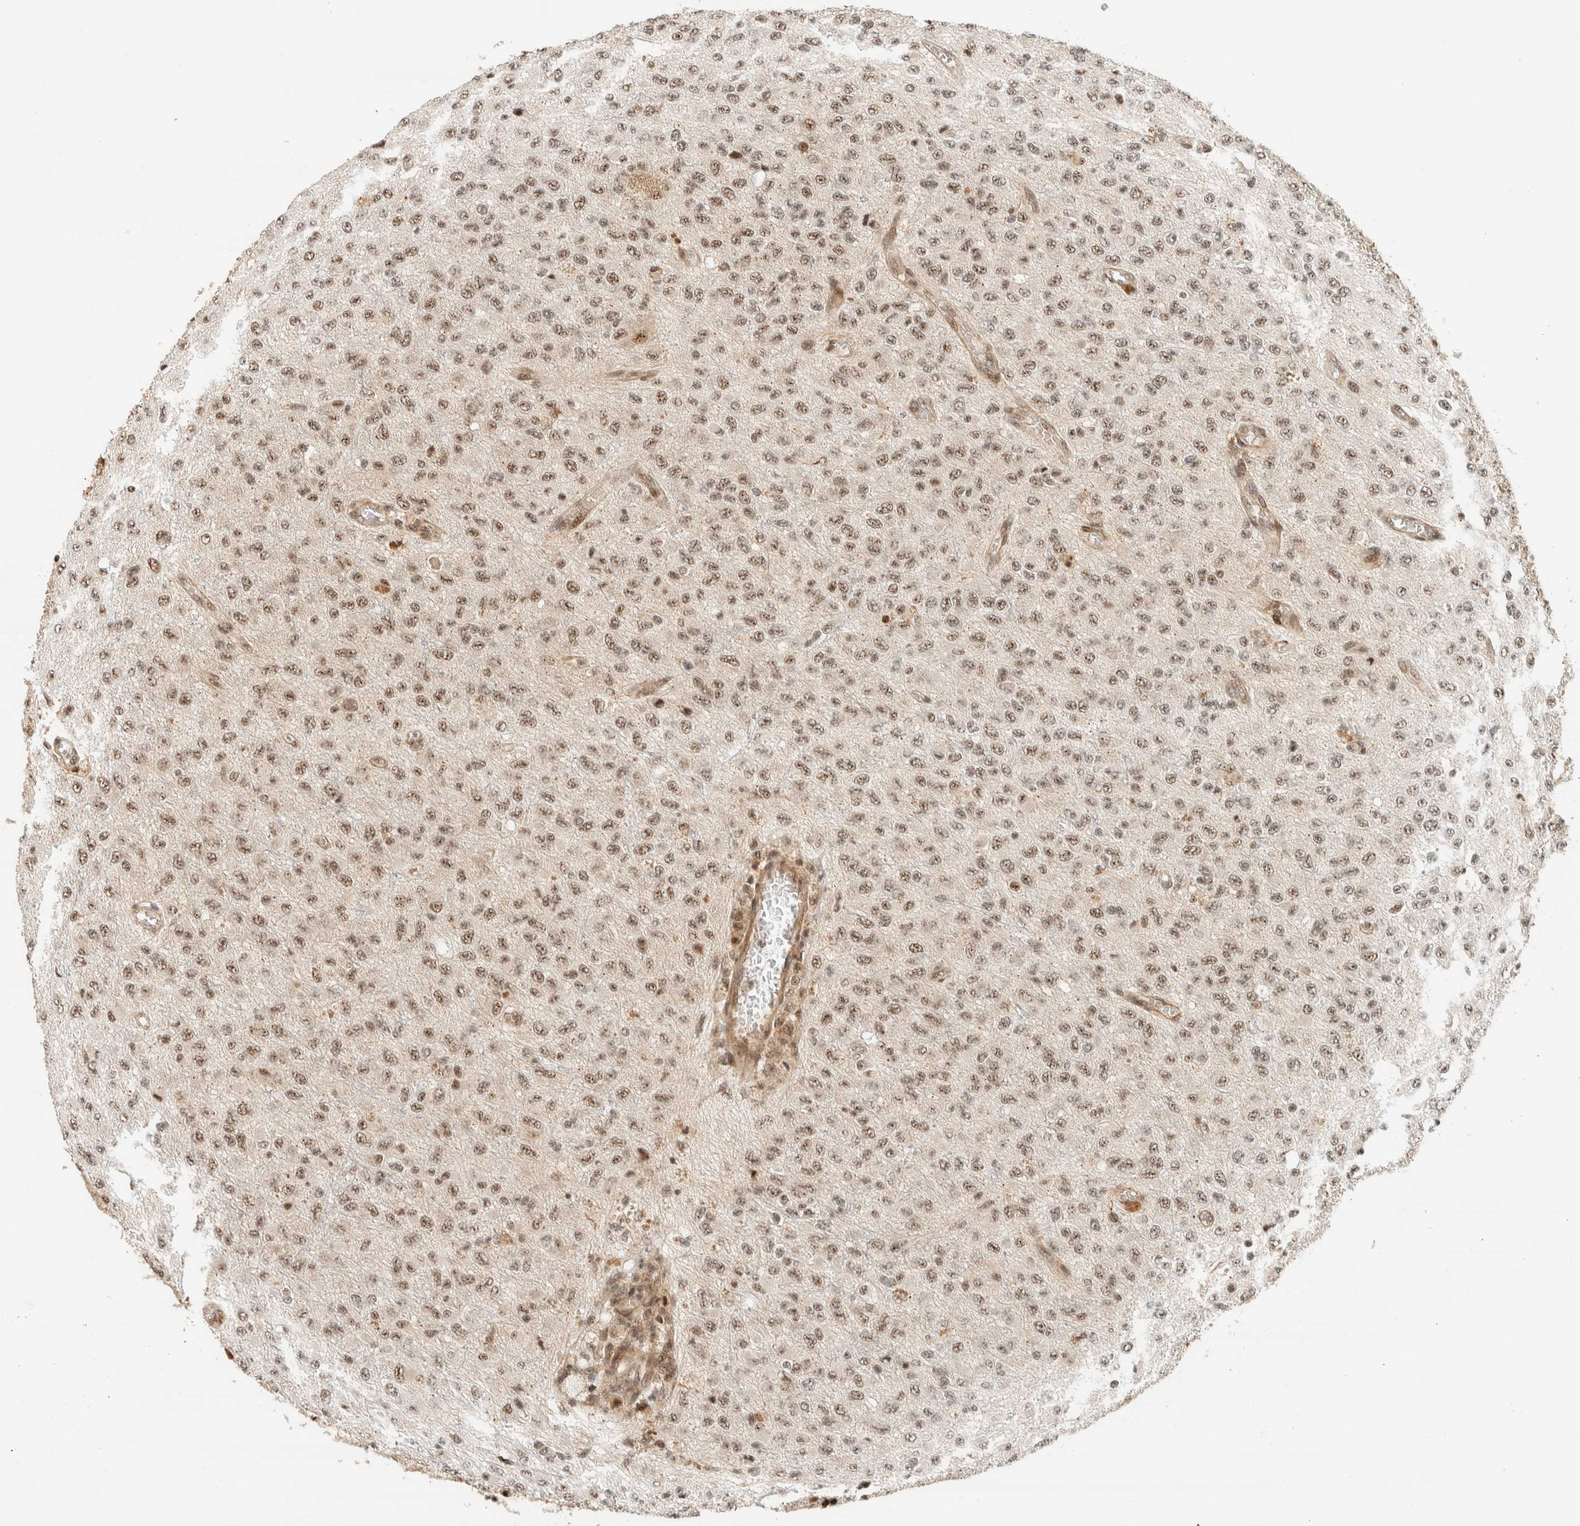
{"staining": {"intensity": "weak", "quantity": ">75%", "location": "nuclear"}, "tissue": "glioma", "cell_type": "Tumor cells", "image_type": "cancer", "snomed": [{"axis": "morphology", "description": "Glioma, malignant, High grade"}, {"axis": "topography", "description": "pancreas cauda"}], "caption": "Glioma tissue reveals weak nuclear positivity in about >75% of tumor cells", "gene": "SIK1", "patient": {"sex": "male", "age": 60}}